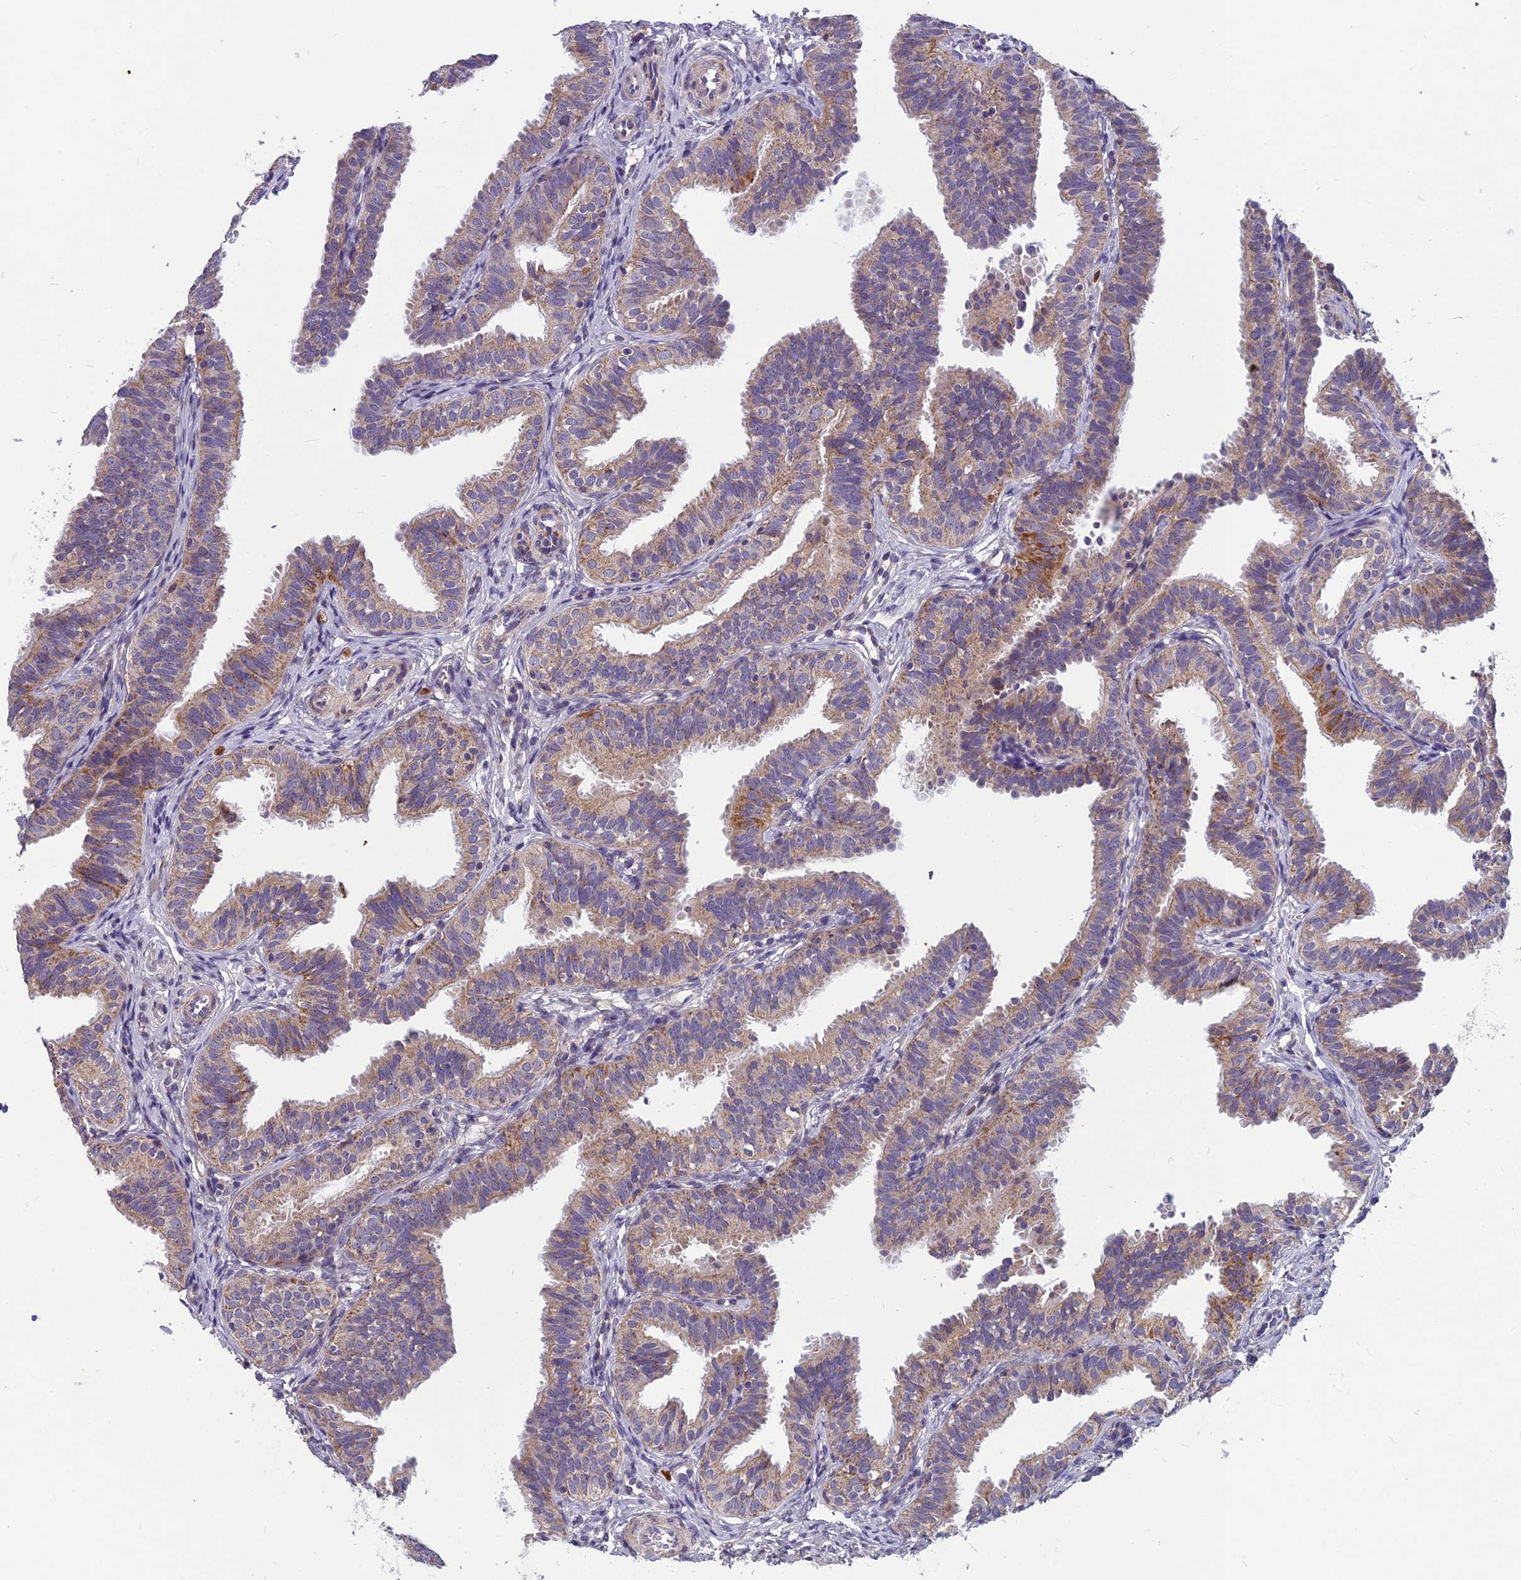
{"staining": {"intensity": "moderate", "quantity": "<25%", "location": "cytoplasmic/membranous"}, "tissue": "fallopian tube", "cell_type": "Glandular cells", "image_type": "normal", "snomed": [{"axis": "morphology", "description": "Normal tissue, NOS"}, {"axis": "topography", "description": "Fallopian tube"}], "caption": "A brown stain shows moderate cytoplasmic/membranous expression of a protein in glandular cells of benign fallopian tube.", "gene": "ENSG00000188897", "patient": {"sex": "female", "age": 35}}